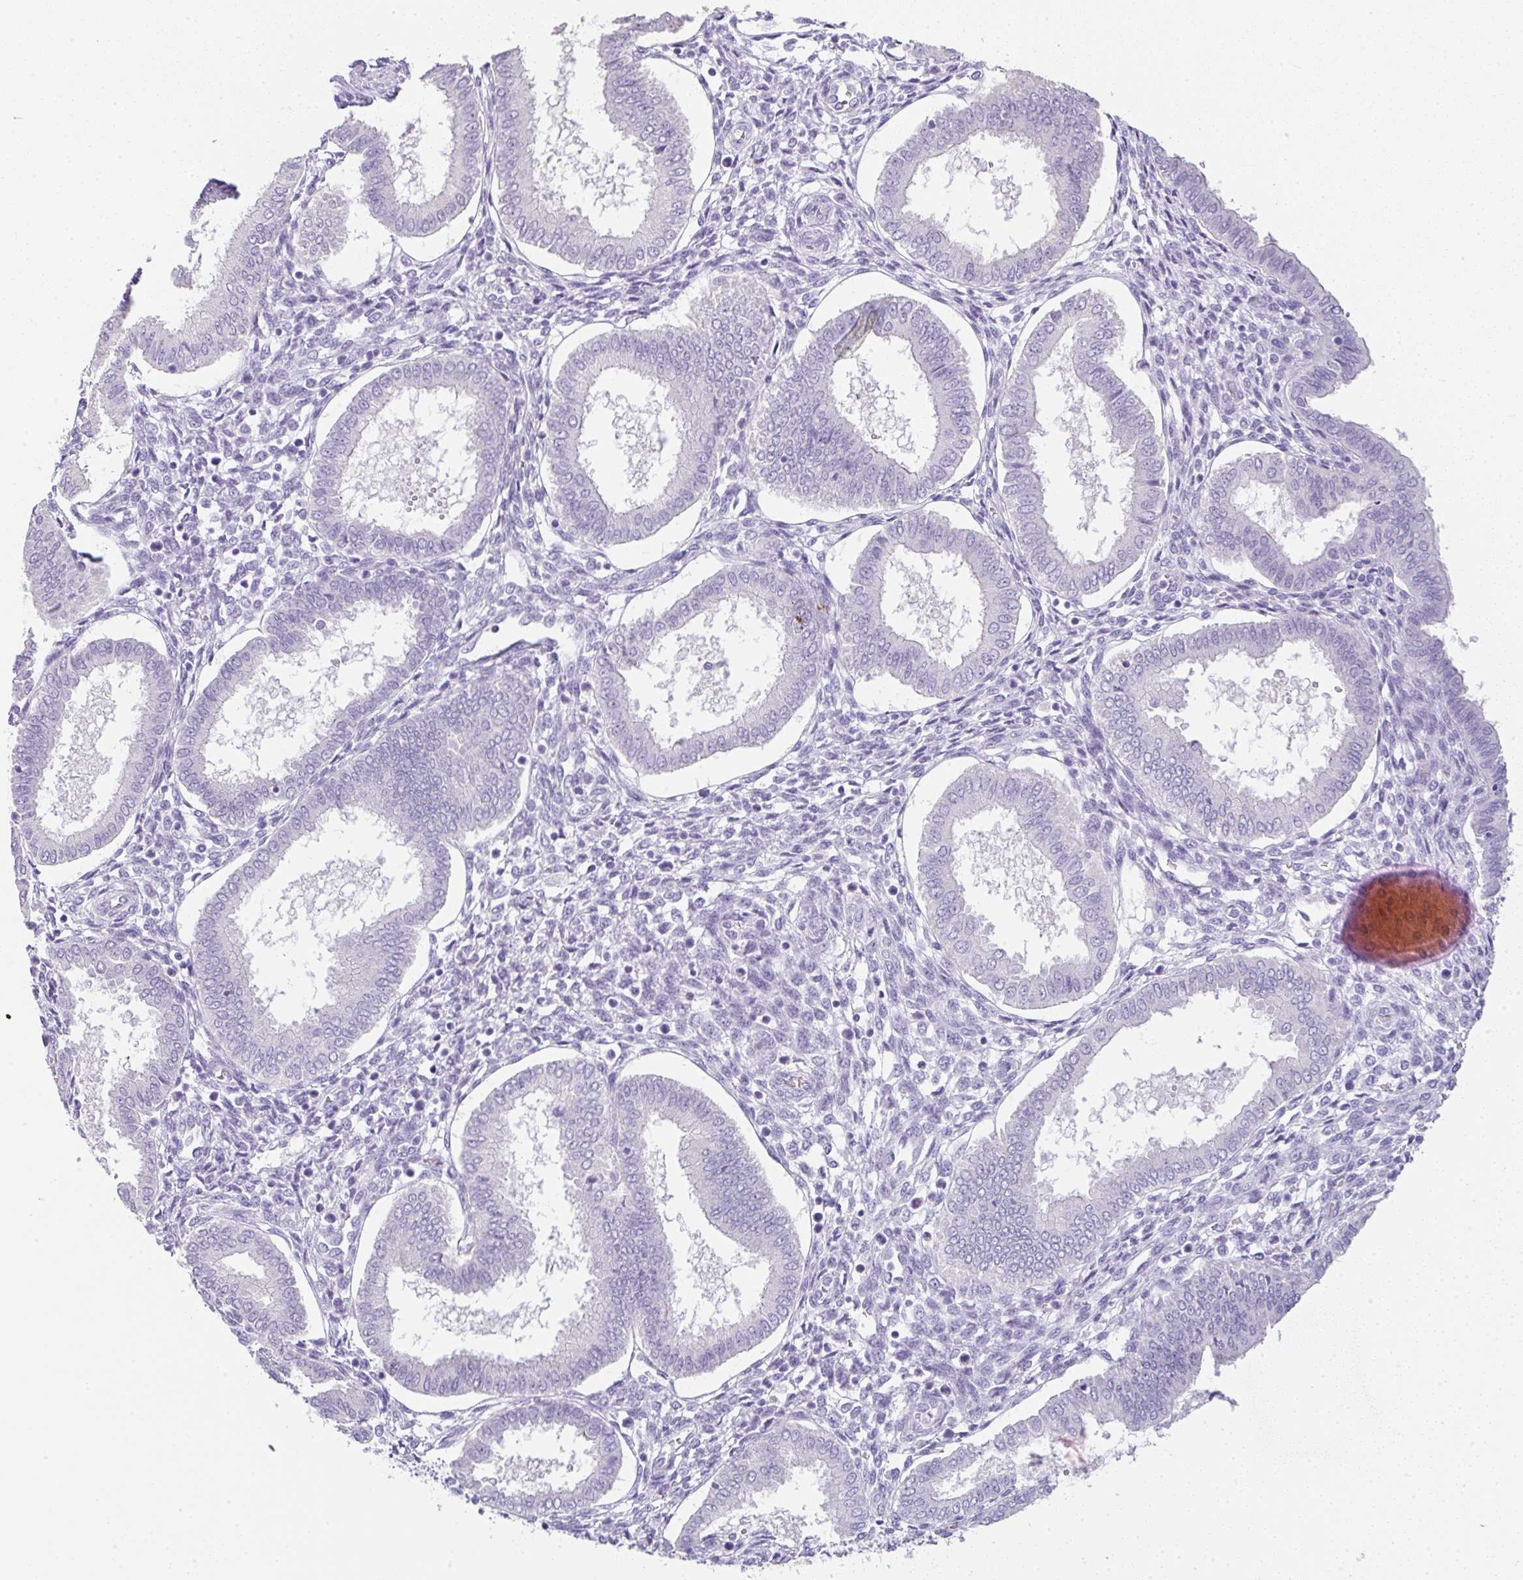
{"staining": {"intensity": "negative", "quantity": "none", "location": "none"}, "tissue": "endometrium", "cell_type": "Cells in endometrial stroma", "image_type": "normal", "snomed": [{"axis": "morphology", "description": "Normal tissue, NOS"}, {"axis": "topography", "description": "Endometrium"}], "caption": "IHC histopathology image of normal endometrium stained for a protein (brown), which demonstrates no positivity in cells in endometrial stroma.", "gene": "LPAR4", "patient": {"sex": "female", "age": 24}}